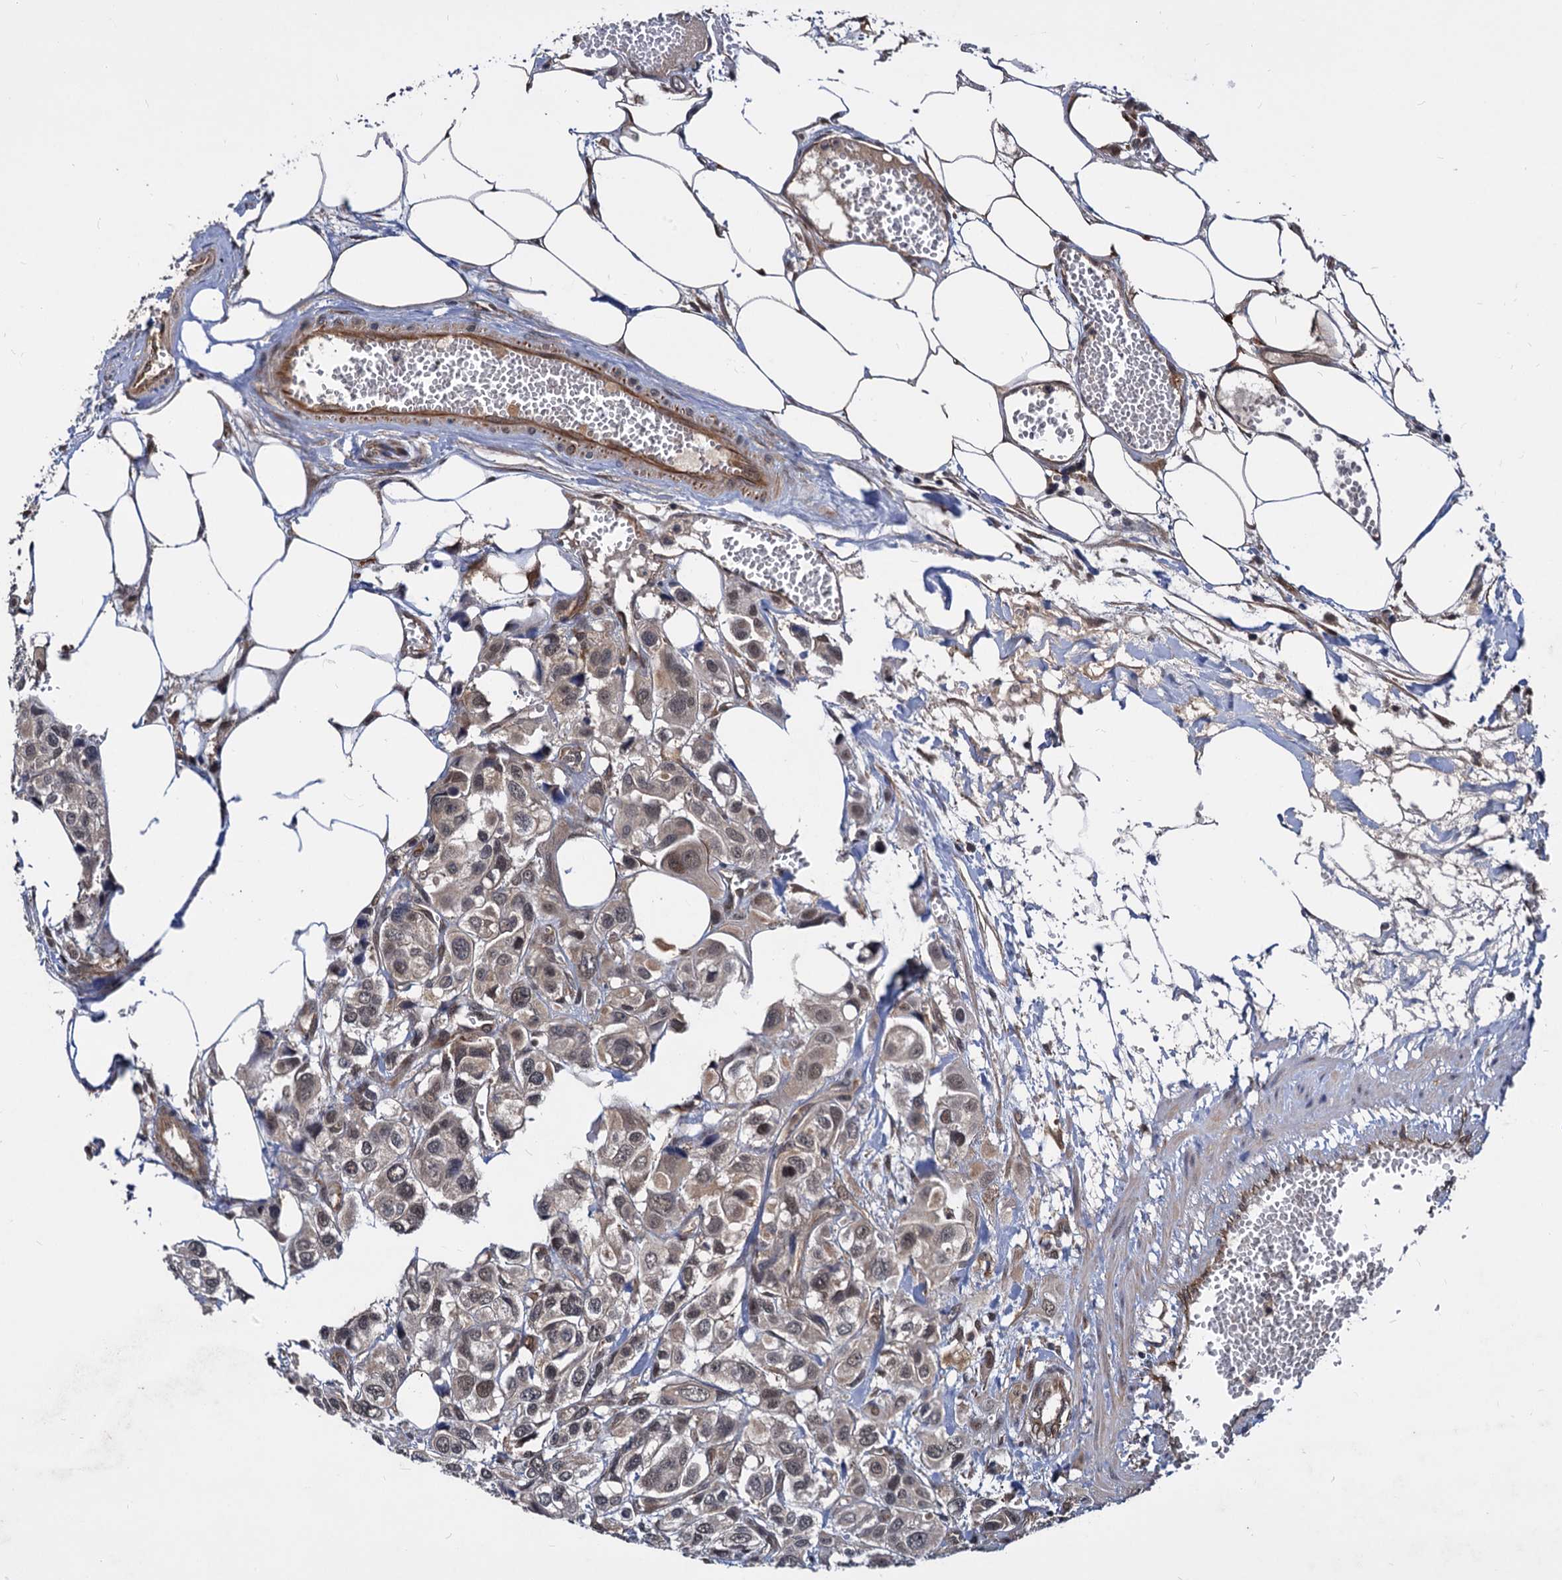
{"staining": {"intensity": "negative", "quantity": "none", "location": "none"}, "tissue": "urothelial cancer", "cell_type": "Tumor cells", "image_type": "cancer", "snomed": [{"axis": "morphology", "description": "Urothelial carcinoma, High grade"}, {"axis": "topography", "description": "Urinary bladder"}], "caption": "Immunohistochemical staining of human urothelial cancer displays no significant positivity in tumor cells. (Immunohistochemistry (ihc), brightfield microscopy, high magnification).", "gene": "PSMD4", "patient": {"sex": "male", "age": 67}}